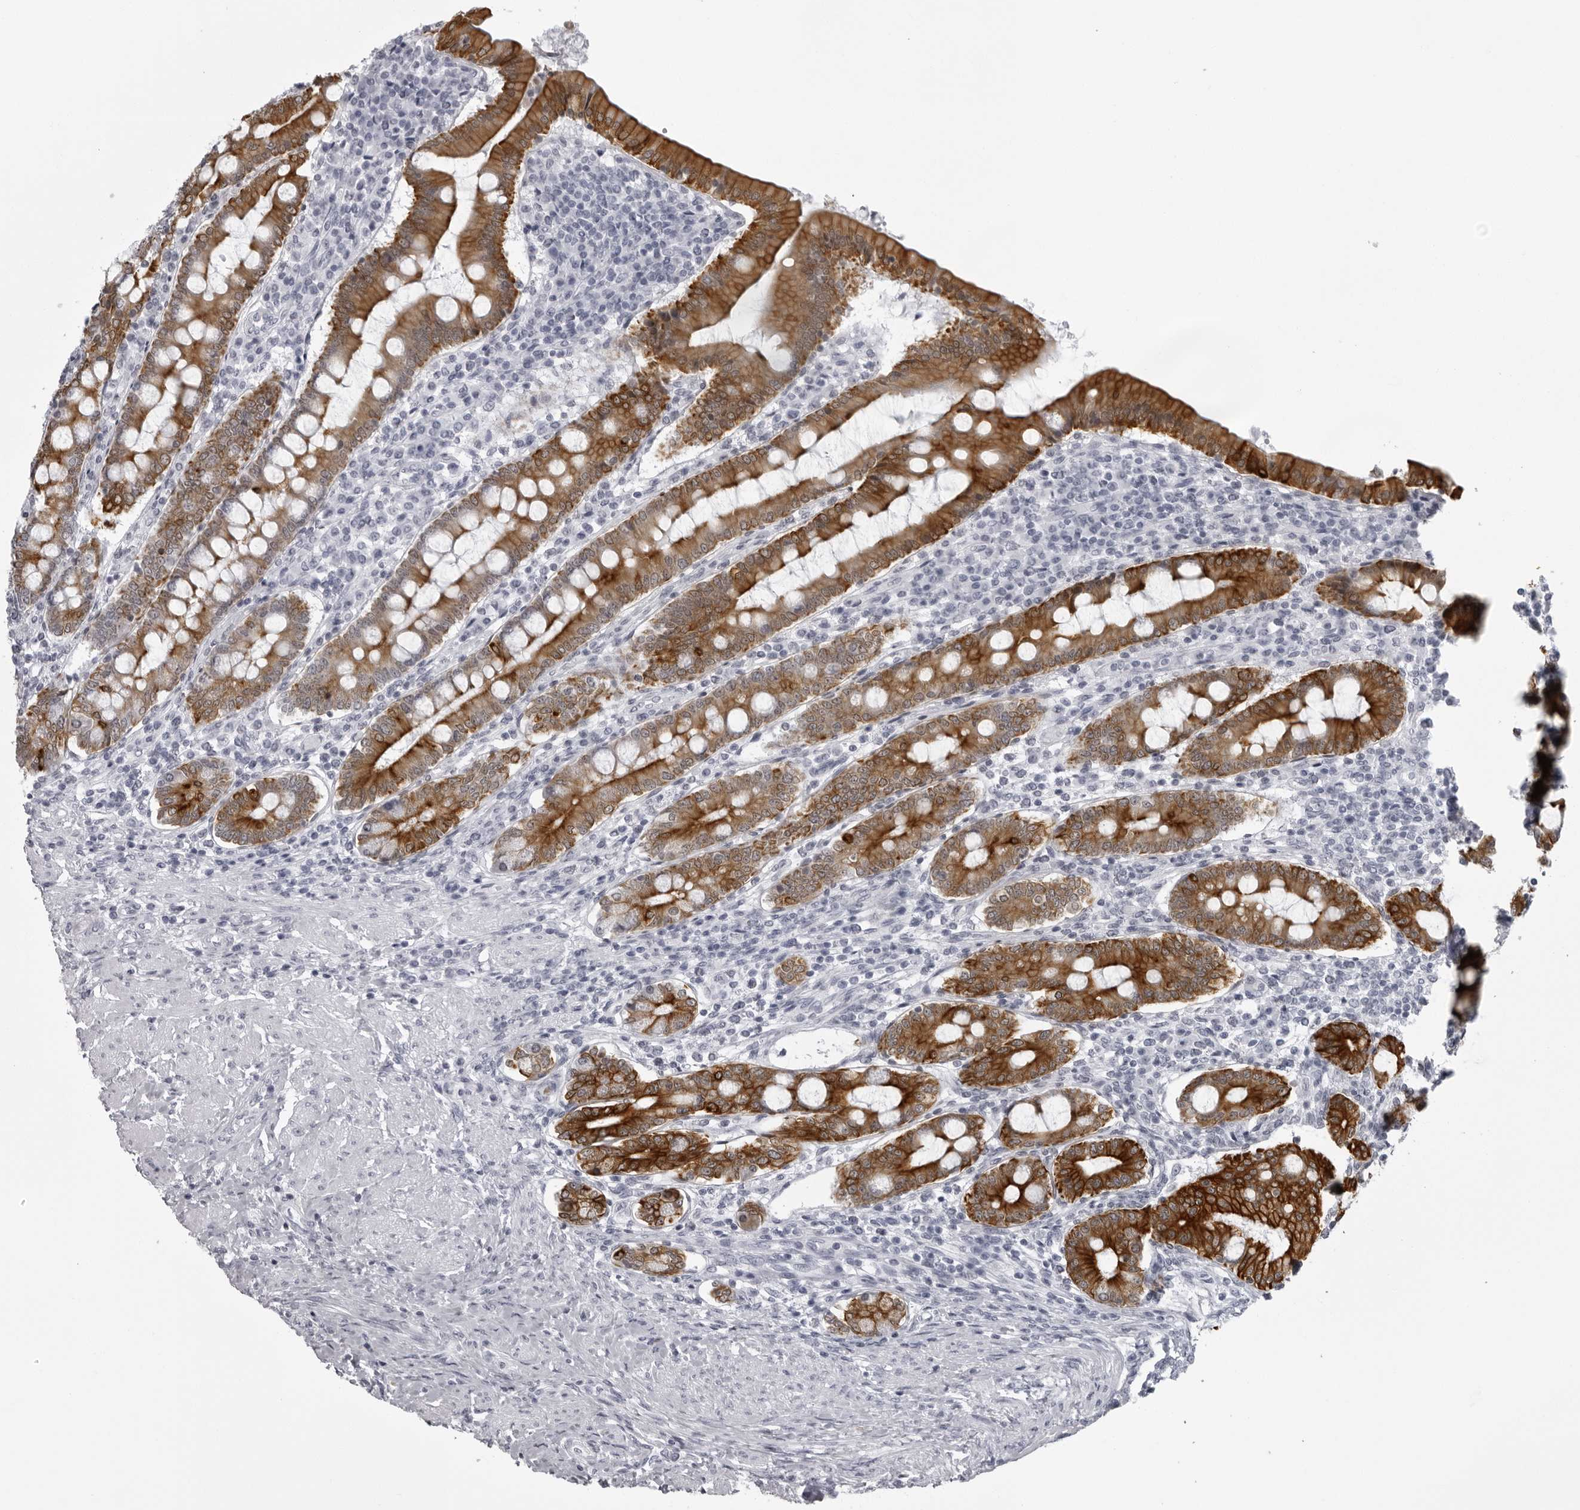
{"staining": {"intensity": "strong", "quantity": ">75%", "location": "cytoplasmic/membranous"}, "tissue": "duodenum", "cell_type": "Glandular cells", "image_type": "normal", "snomed": [{"axis": "morphology", "description": "Normal tissue, NOS"}, {"axis": "morphology", "description": "Adenocarcinoma, NOS"}, {"axis": "topography", "description": "Pancreas"}, {"axis": "topography", "description": "Duodenum"}], "caption": "Normal duodenum was stained to show a protein in brown. There is high levels of strong cytoplasmic/membranous positivity in approximately >75% of glandular cells.", "gene": "UROD", "patient": {"sex": "male", "age": 50}}